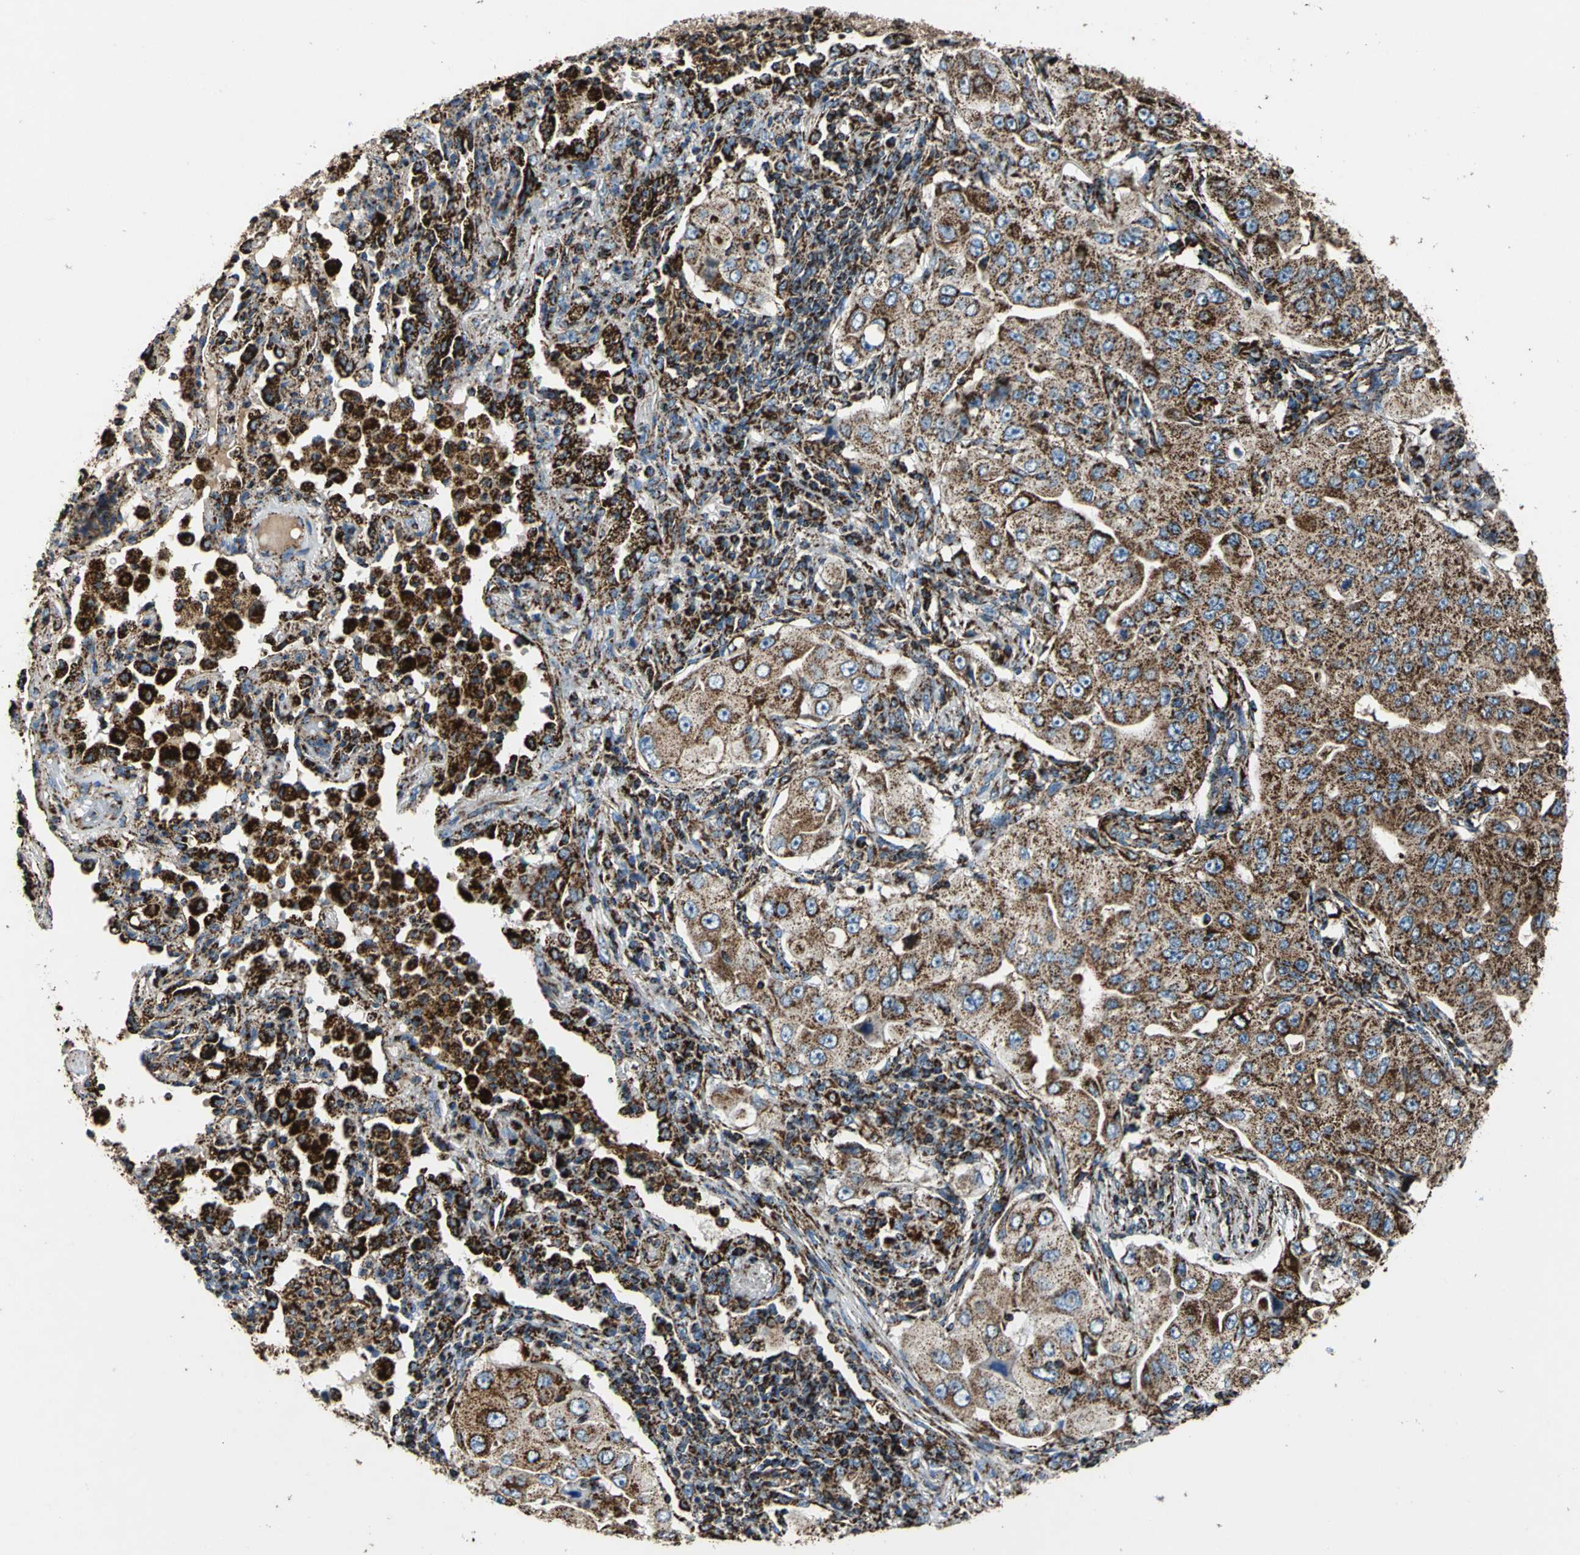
{"staining": {"intensity": "strong", "quantity": ">75%", "location": "cytoplasmic/membranous"}, "tissue": "lung cancer", "cell_type": "Tumor cells", "image_type": "cancer", "snomed": [{"axis": "morphology", "description": "Adenocarcinoma, NOS"}, {"axis": "topography", "description": "Lung"}], "caption": "Strong cytoplasmic/membranous protein staining is appreciated in about >75% of tumor cells in lung cancer (adenocarcinoma).", "gene": "ECH1", "patient": {"sex": "male", "age": 84}}